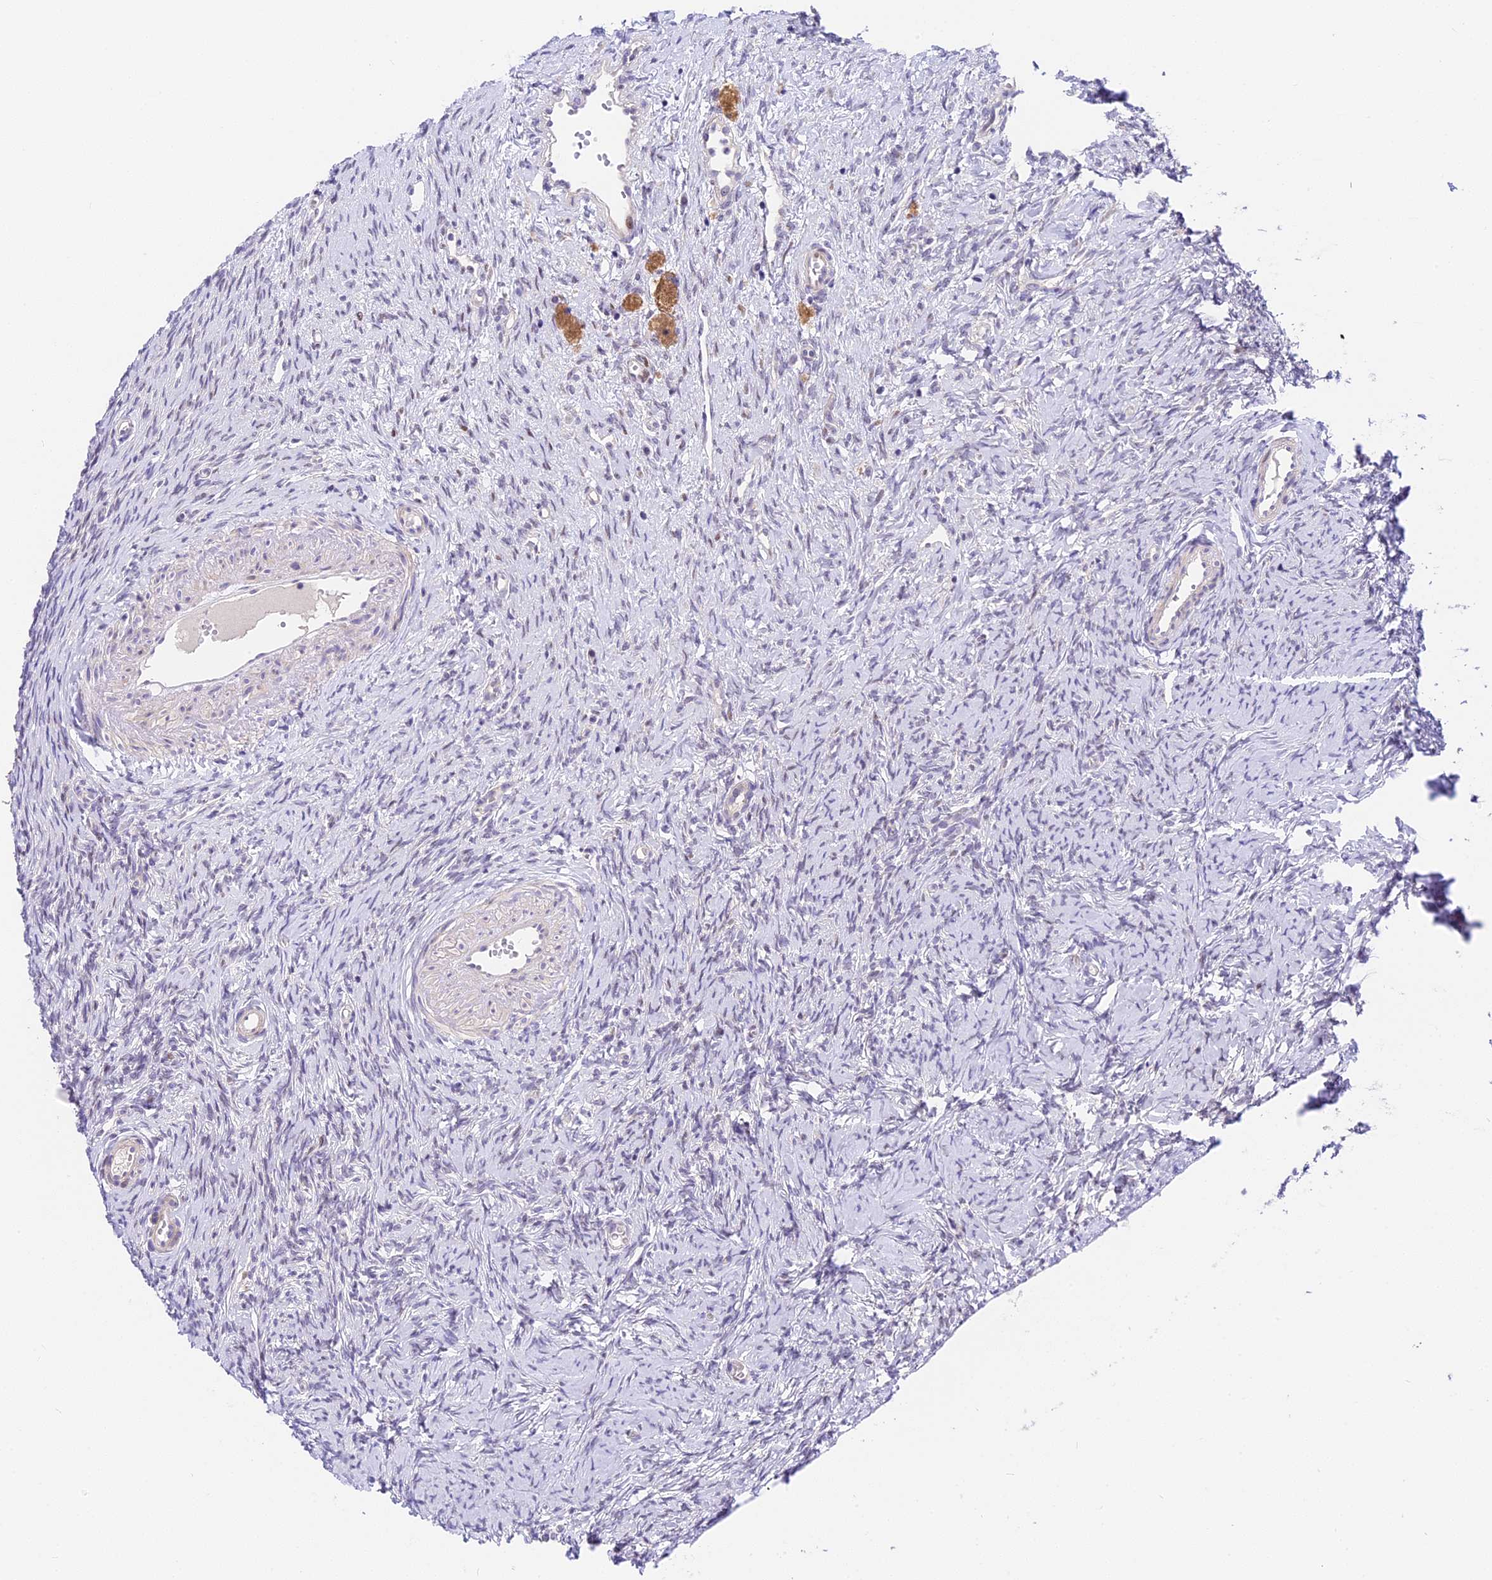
{"staining": {"intensity": "negative", "quantity": "none", "location": "none"}, "tissue": "ovary", "cell_type": "Ovarian stroma cells", "image_type": "normal", "snomed": [{"axis": "morphology", "description": "Normal tissue, NOS"}, {"axis": "topography", "description": "Ovary"}], "caption": "This micrograph is of unremarkable ovary stained with IHC to label a protein in brown with the nuclei are counter-stained blue. There is no expression in ovarian stroma cells. (DAB IHC visualized using brightfield microscopy, high magnification).", "gene": "MIDN", "patient": {"sex": "female", "age": 51}}